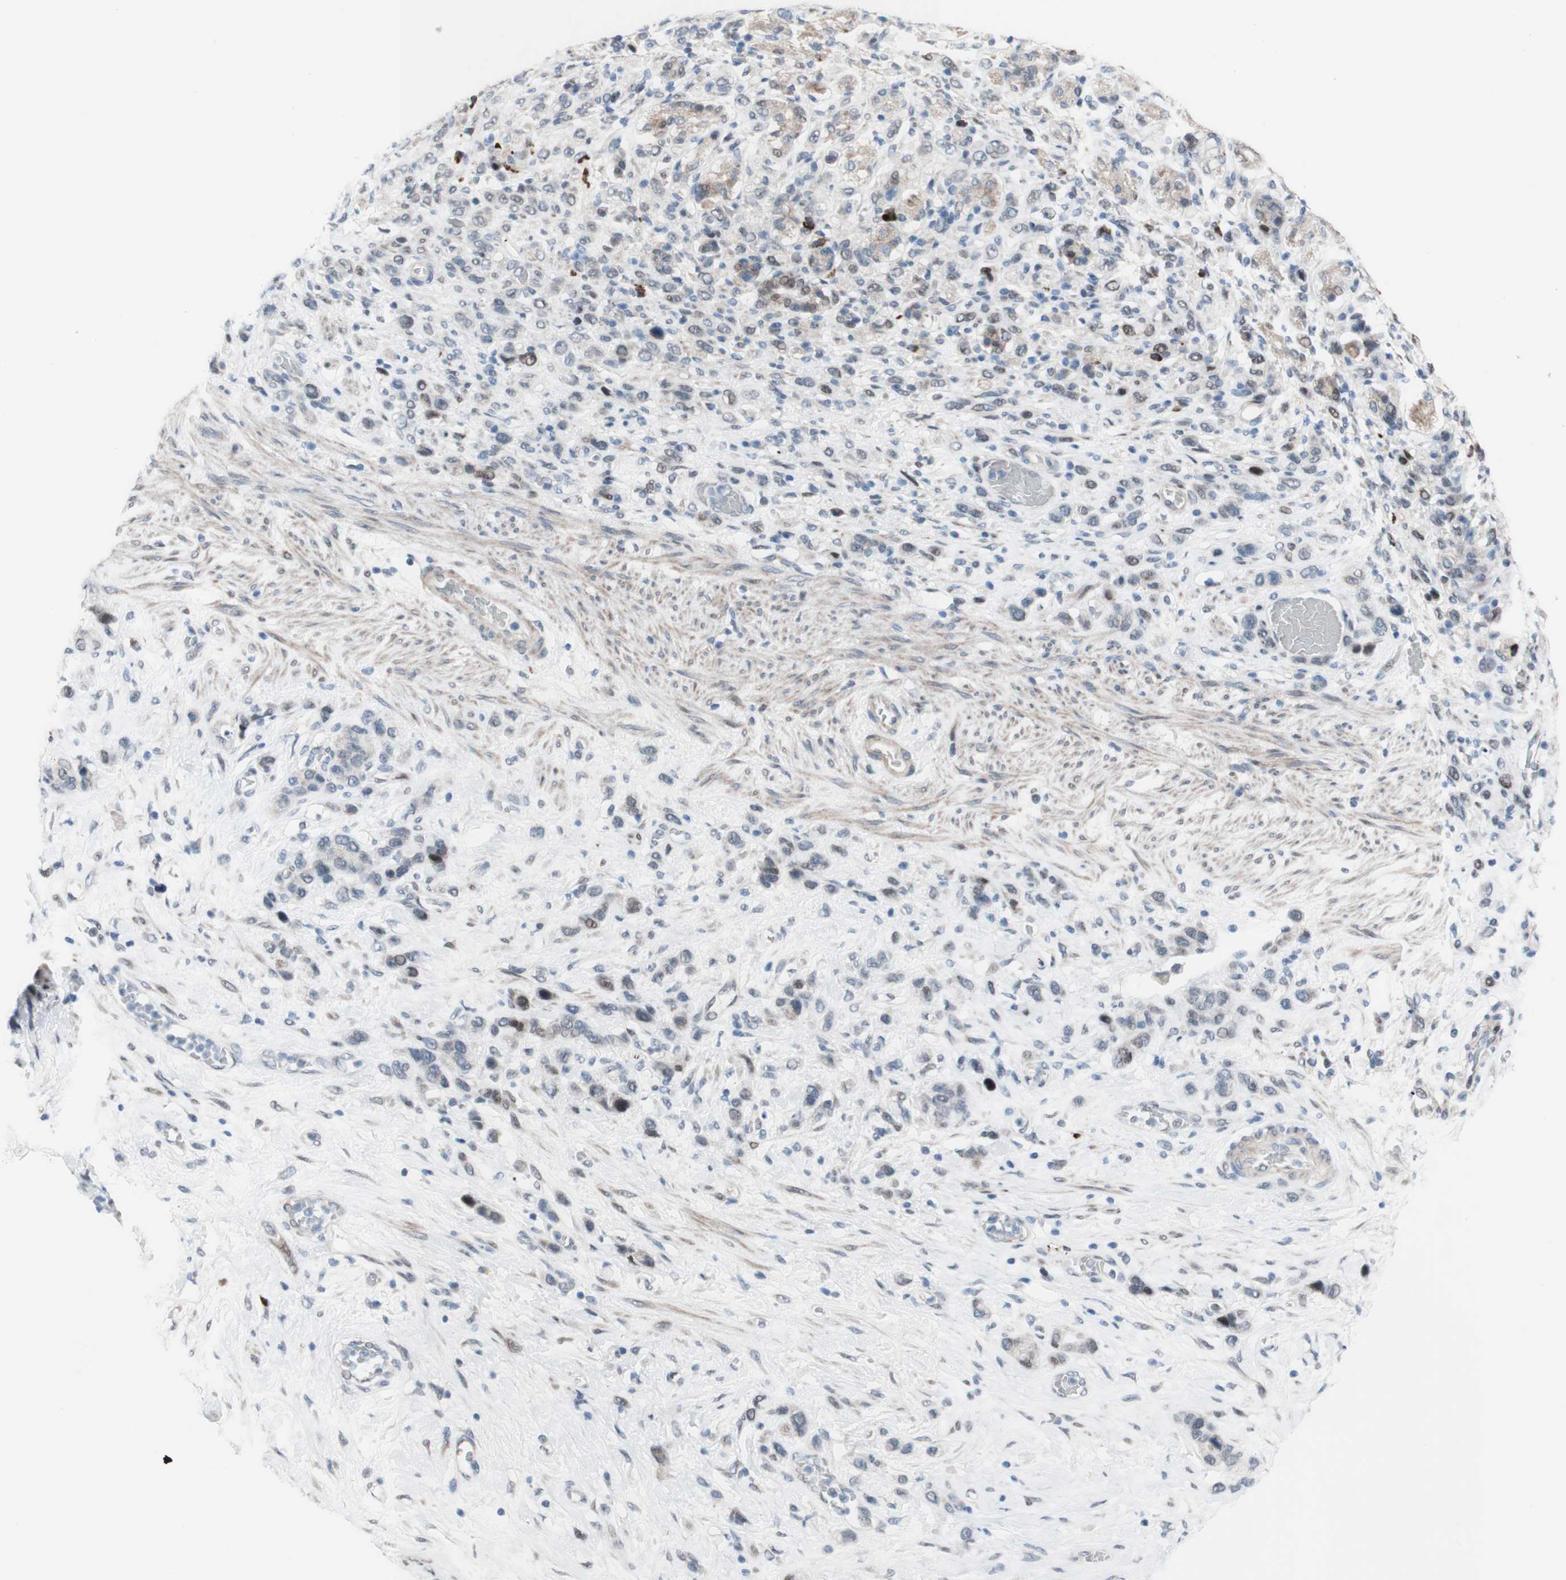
{"staining": {"intensity": "negative", "quantity": "none", "location": "none"}, "tissue": "stomach cancer", "cell_type": "Tumor cells", "image_type": "cancer", "snomed": [{"axis": "morphology", "description": "Adenocarcinoma, NOS"}, {"axis": "morphology", "description": "Adenocarcinoma, High grade"}, {"axis": "topography", "description": "Stomach, upper"}, {"axis": "topography", "description": "Stomach, lower"}], "caption": "Micrograph shows no protein staining in tumor cells of stomach cancer tissue.", "gene": "PHTF2", "patient": {"sex": "female", "age": 65}}